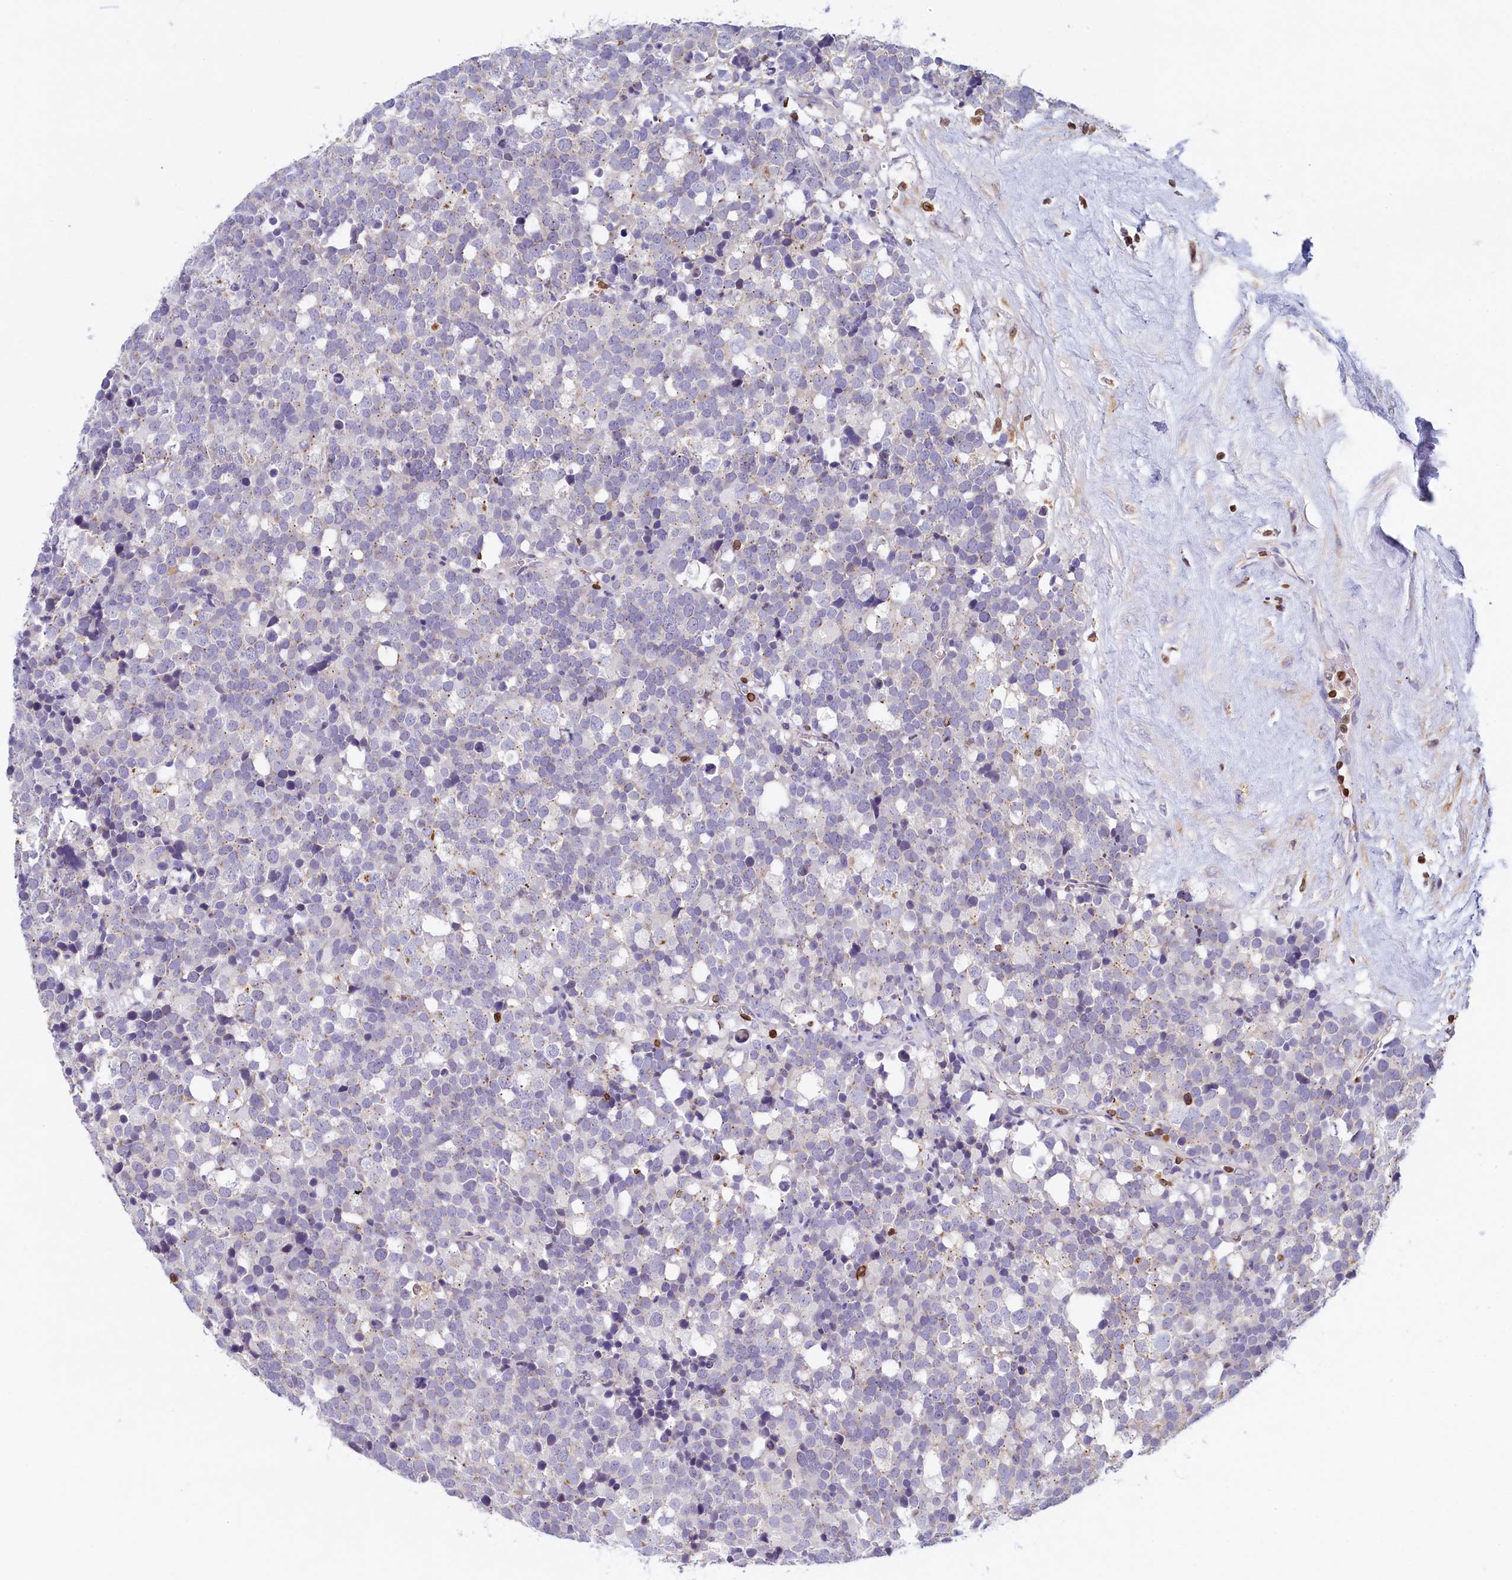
{"staining": {"intensity": "negative", "quantity": "none", "location": "none"}, "tissue": "testis cancer", "cell_type": "Tumor cells", "image_type": "cancer", "snomed": [{"axis": "morphology", "description": "Seminoma, NOS"}, {"axis": "topography", "description": "Testis"}], "caption": "Immunohistochemistry micrograph of testis cancer stained for a protein (brown), which reveals no staining in tumor cells.", "gene": "TRAF3IP3", "patient": {"sex": "male", "age": 71}}